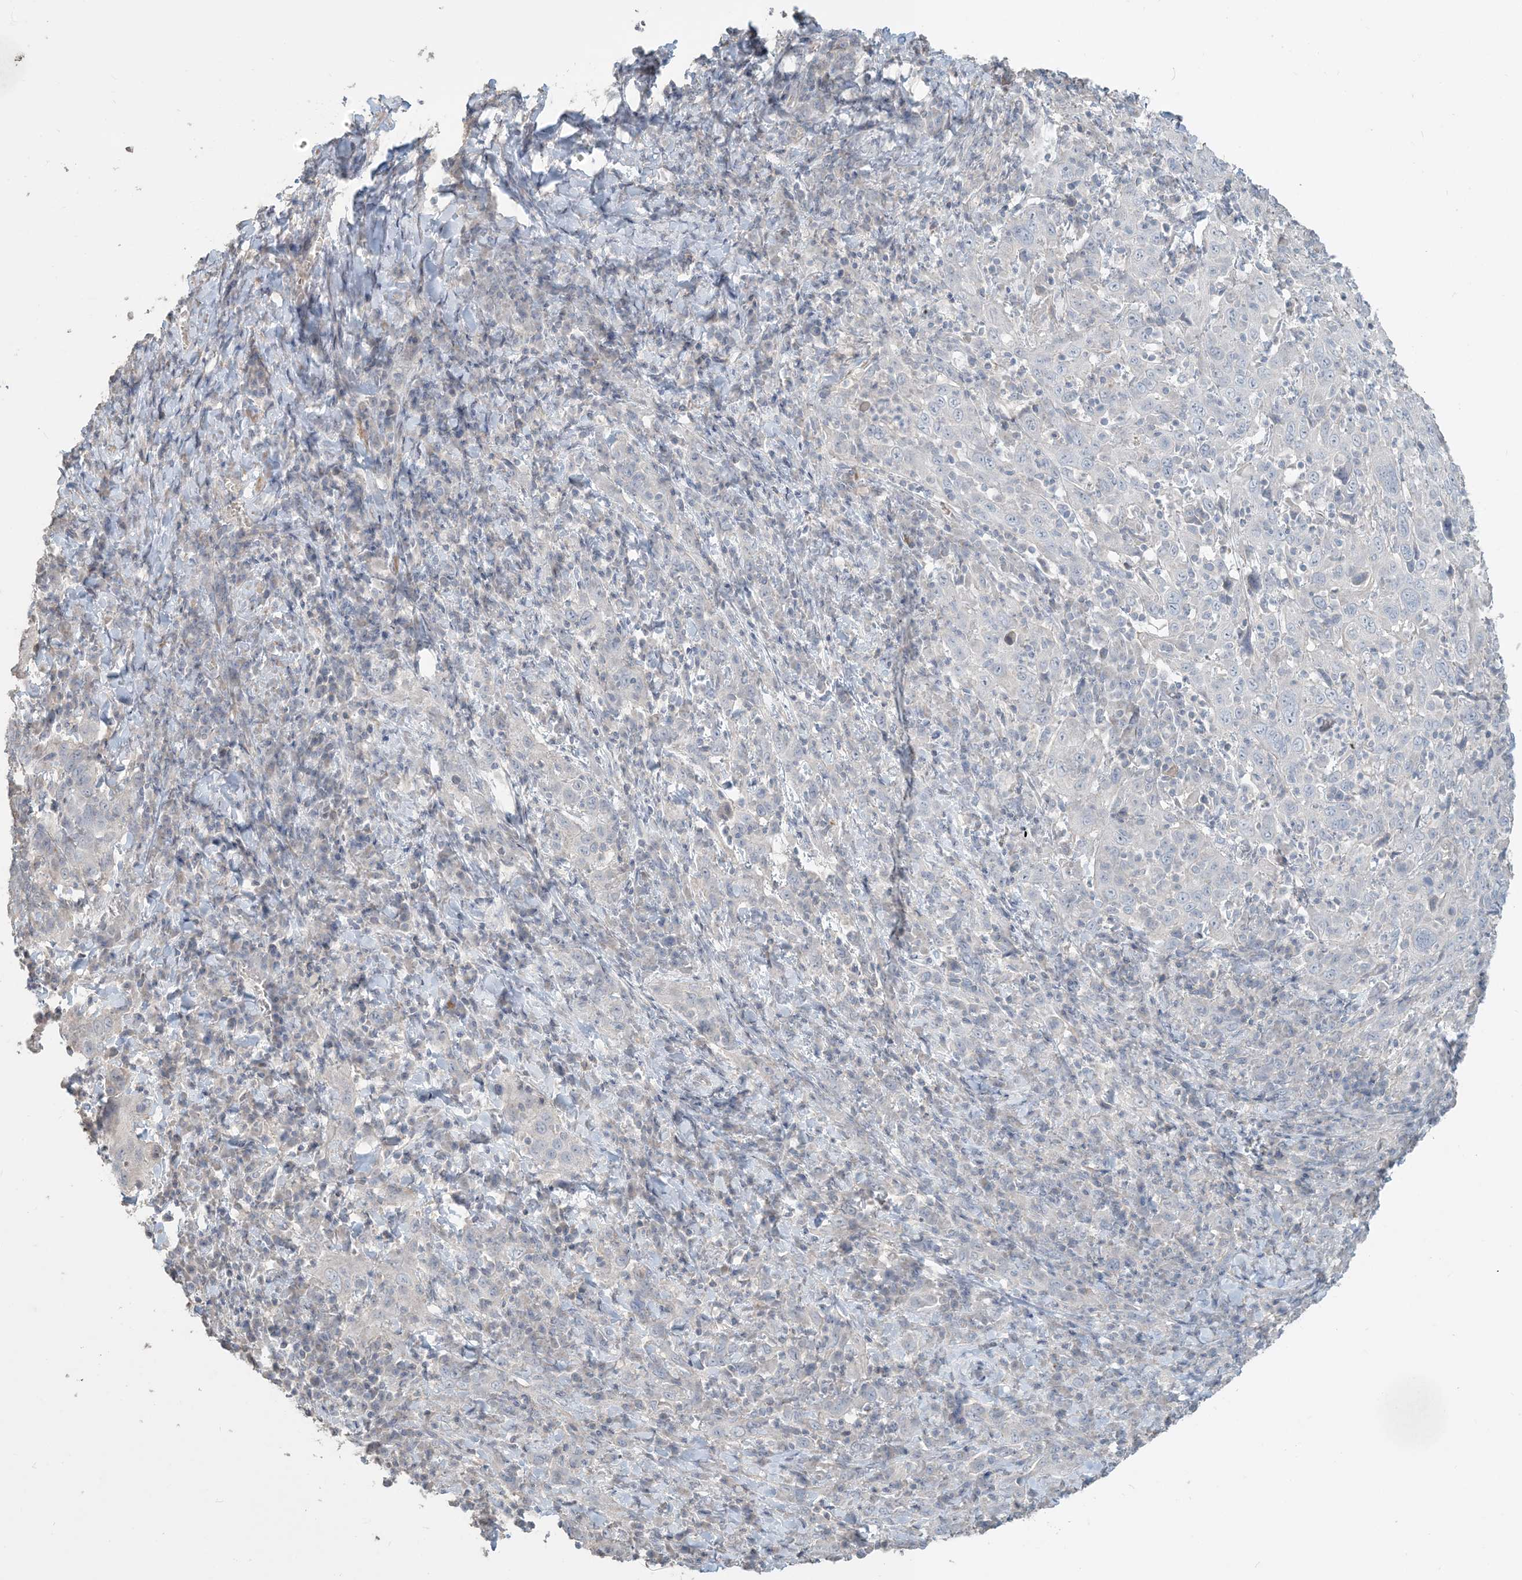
{"staining": {"intensity": "negative", "quantity": "none", "location": "none"}, "tissue": "cervical cancer", "cell_type": "Tumor cells", "image_type": "cancer", "snomed": [{"axis": "morphology", "description": "Squamous cell carcinoma, NOS"}, {"axis": "topography", "description": "Cervix"}], "caption": "Immunohistochemistry of cervical cancer shows no expression in tumor cells. (DAB IHC with hematoxylin counter stain).", "gene": "NPHS2", "patient": {"sex": "female", "age": 46}}